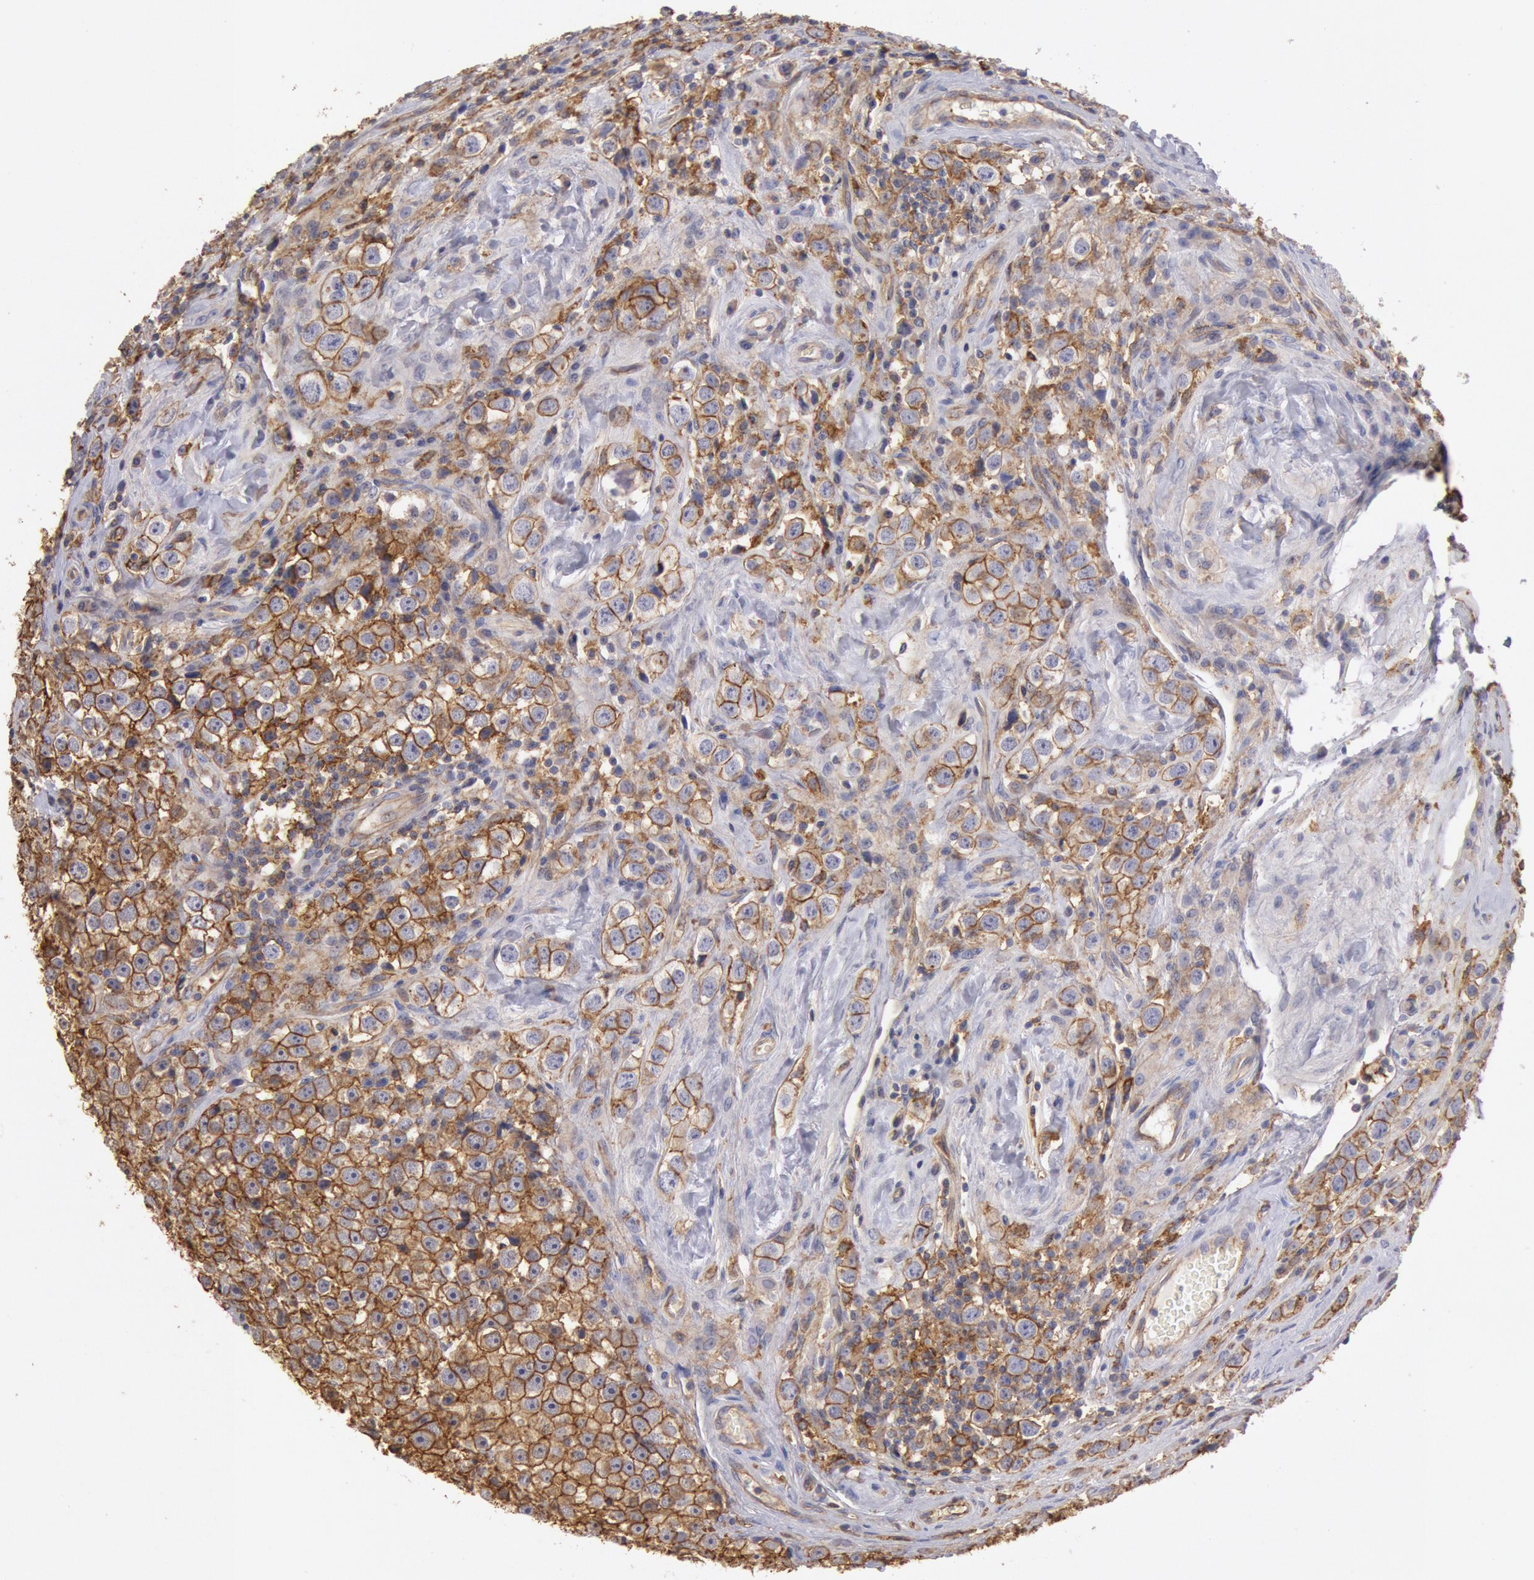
{"staining": {"intensity": "moderate", "quantity": ">75%", "location": "cytoplasmic/membranous"}, "tissue": "testis cancer", "cell_type": "Tumor cells", "image_type": "cancer", "snomed": [{"axis": "morphology", "description": "Seminoma, NOS"}, {"axis": "topography", "description": "Testis"}], "caption": "An IHC image of neoplastic tissue is shown. Protein staining in brown labels moderate cytoplasmic/membranous positivity in testis seminoma within tumor cells.", "gene": "SNAP23", "patient": {"sex": "male", "age": 32}}